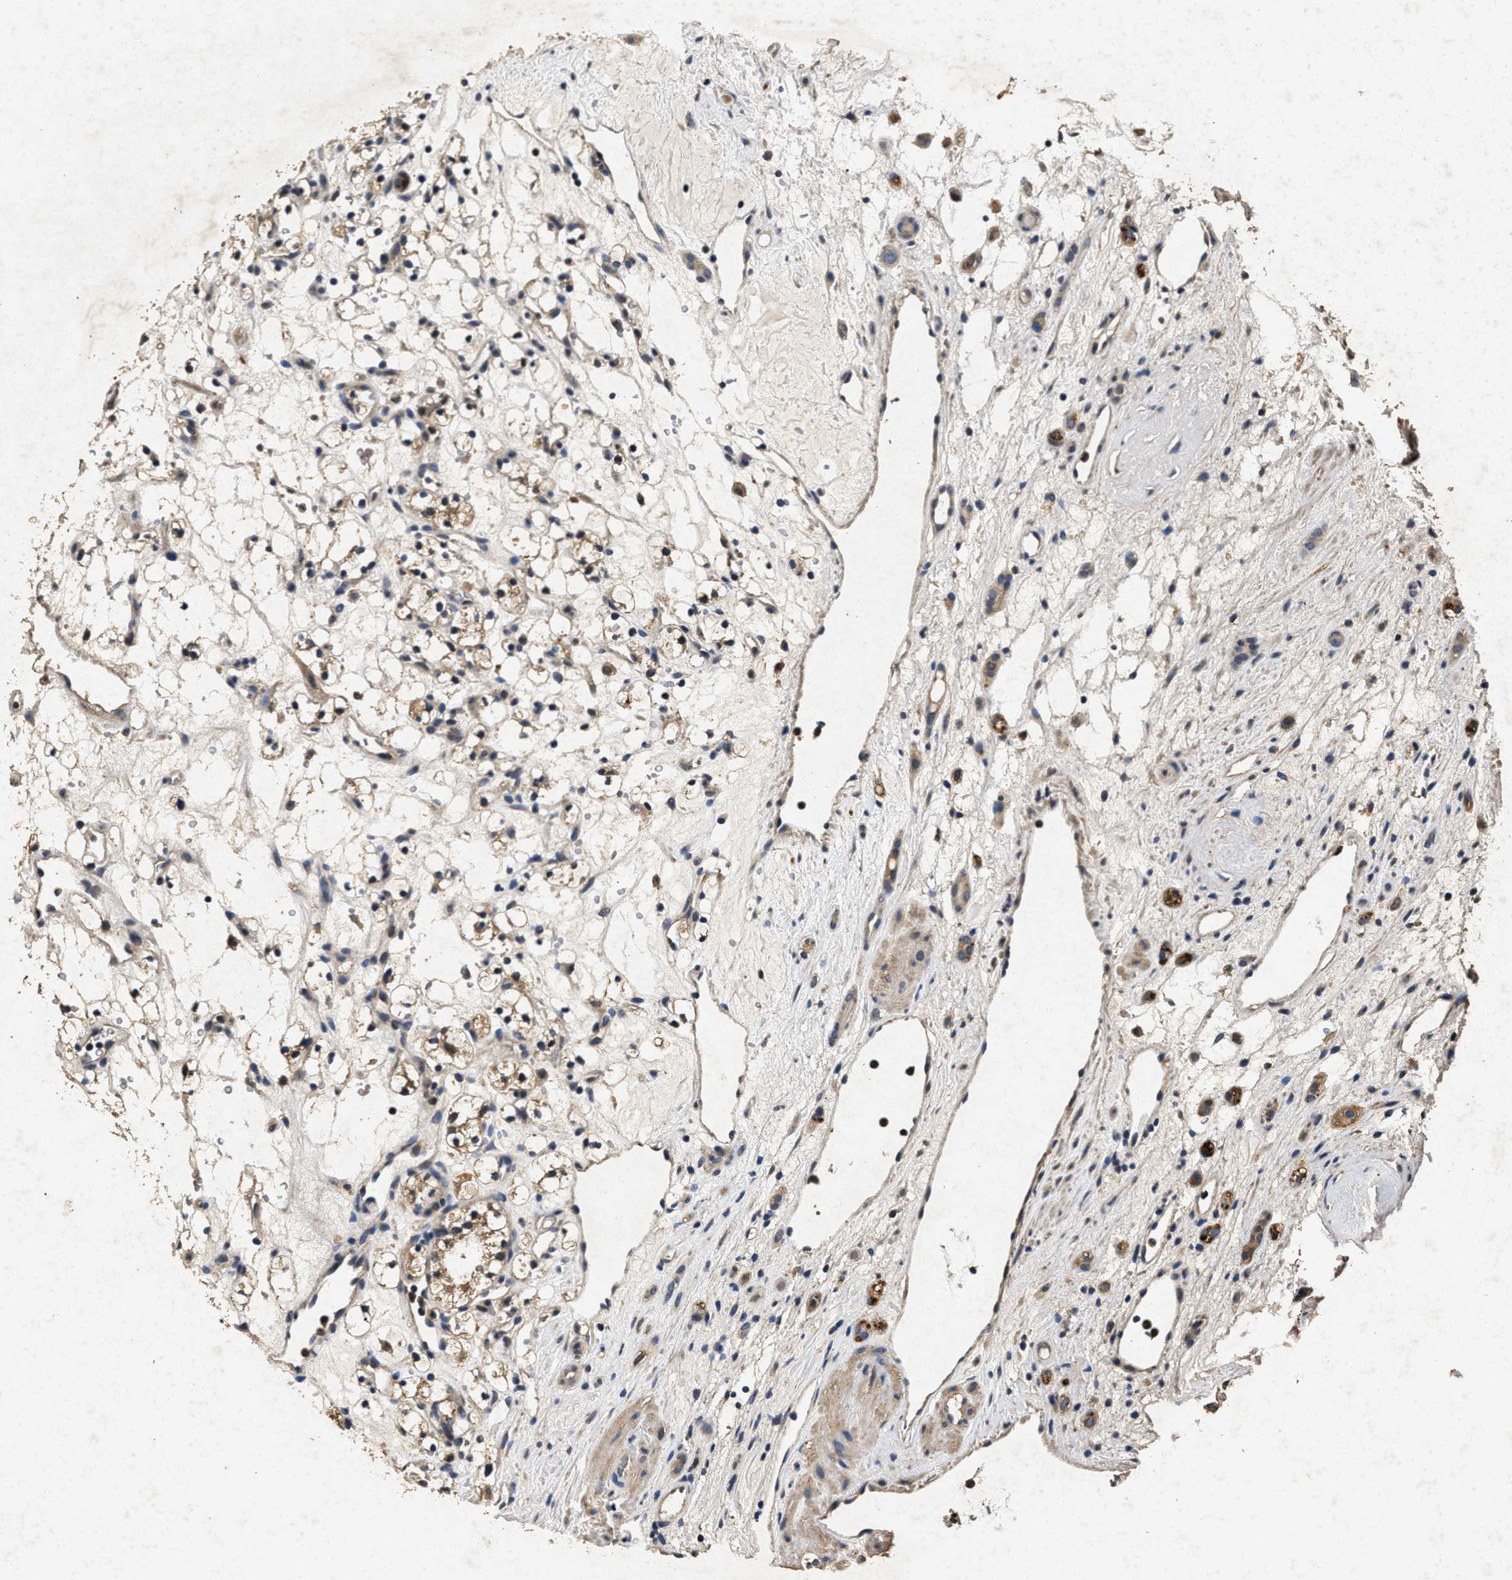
{"staining": {"intensity": "weak", "quantity": ">75%", "location": "cytoplasmic/membranous"}, "tissue": "renal cancer", "cell_type": "Tumor cells", "image_type": "cancer", "snomed": [{"axis": "morphology", "description": "Adenocarcinoma, NOS"}, {"axis": "topography", "description": "Kidney"}], "caption": "Human adenocarcinoma (renal) stained with a protein marker shows weak staining in tumor cells.", "gene": "PPP1CC", "patient": {"sex": "female", "age": 60}}